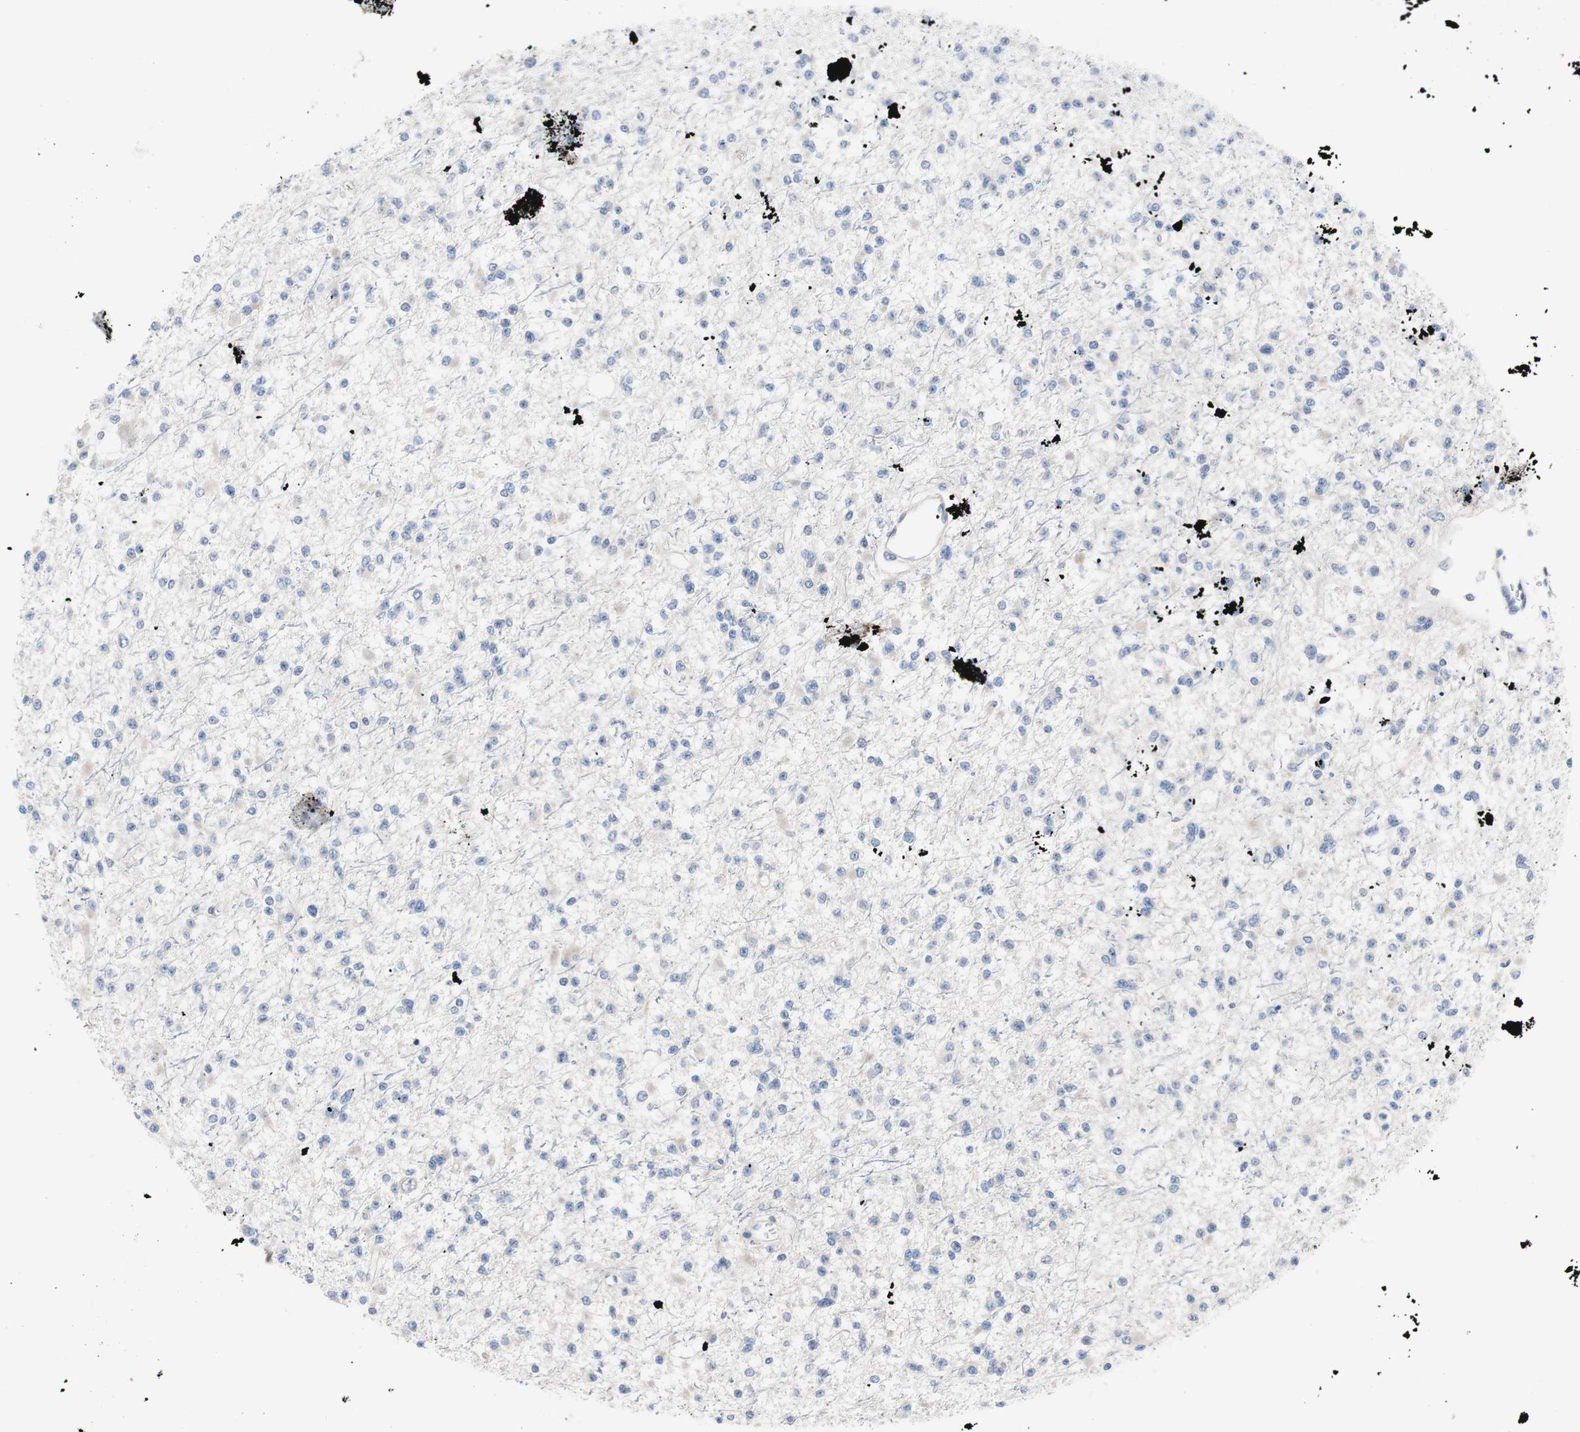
{"staining": {"intensity": "negative", "quantity": "none", "location": "none"}, "tissue": "glioma", "cell_type": "Tumor cells", "image_type": "cancer", "snomed": [{"axis": "morphology", "description": "Glioma, malignant, Low grade"}, {"axis": "topography", "description": "Brain"}], "caption": "Human glioma stained for a protein using immunohistochemistry (IHC) displays no staining in tumor cells.", "gene": "KANSL1", "patient": {"sex": "female", "age": 22}}